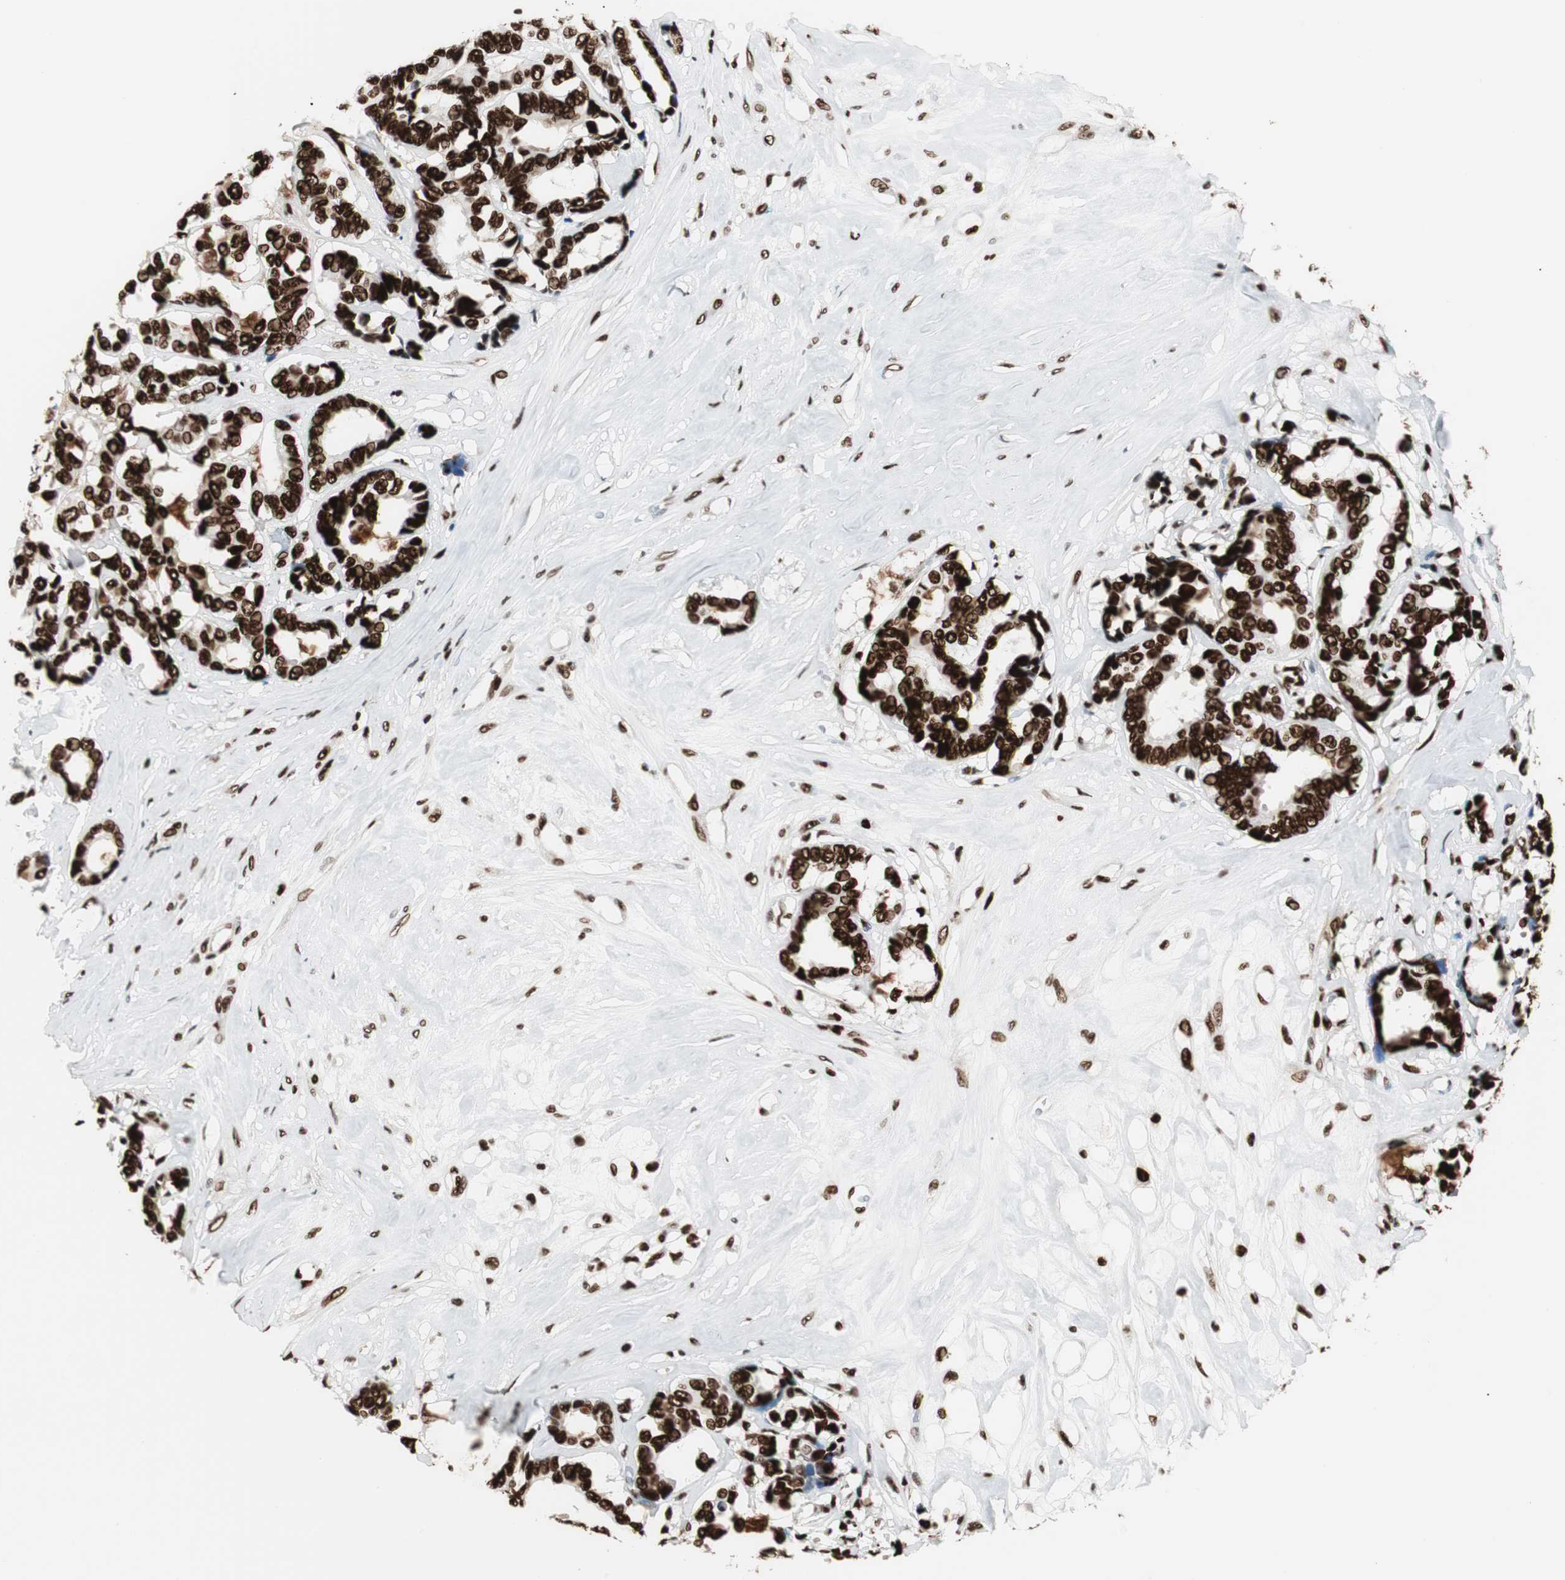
{"staining": {"intensity": "strong", "quantity": ">75%", "location": "nuclear"}, "tissue": "breast cancer", "cell_type": "Tumor cells", "image_type": "cancer", "snomed": [{"axis": "morphology", "description": "Duct carcinoma"}, {"axis": "topography", "description": "Breast"}], "caption": "Breast invasive ductal carcinoma stained for a protein shows strong nuclear positivity in tumor cells.", "gene": "MTA2", "patient": {"sex": "female", "age": 87}}